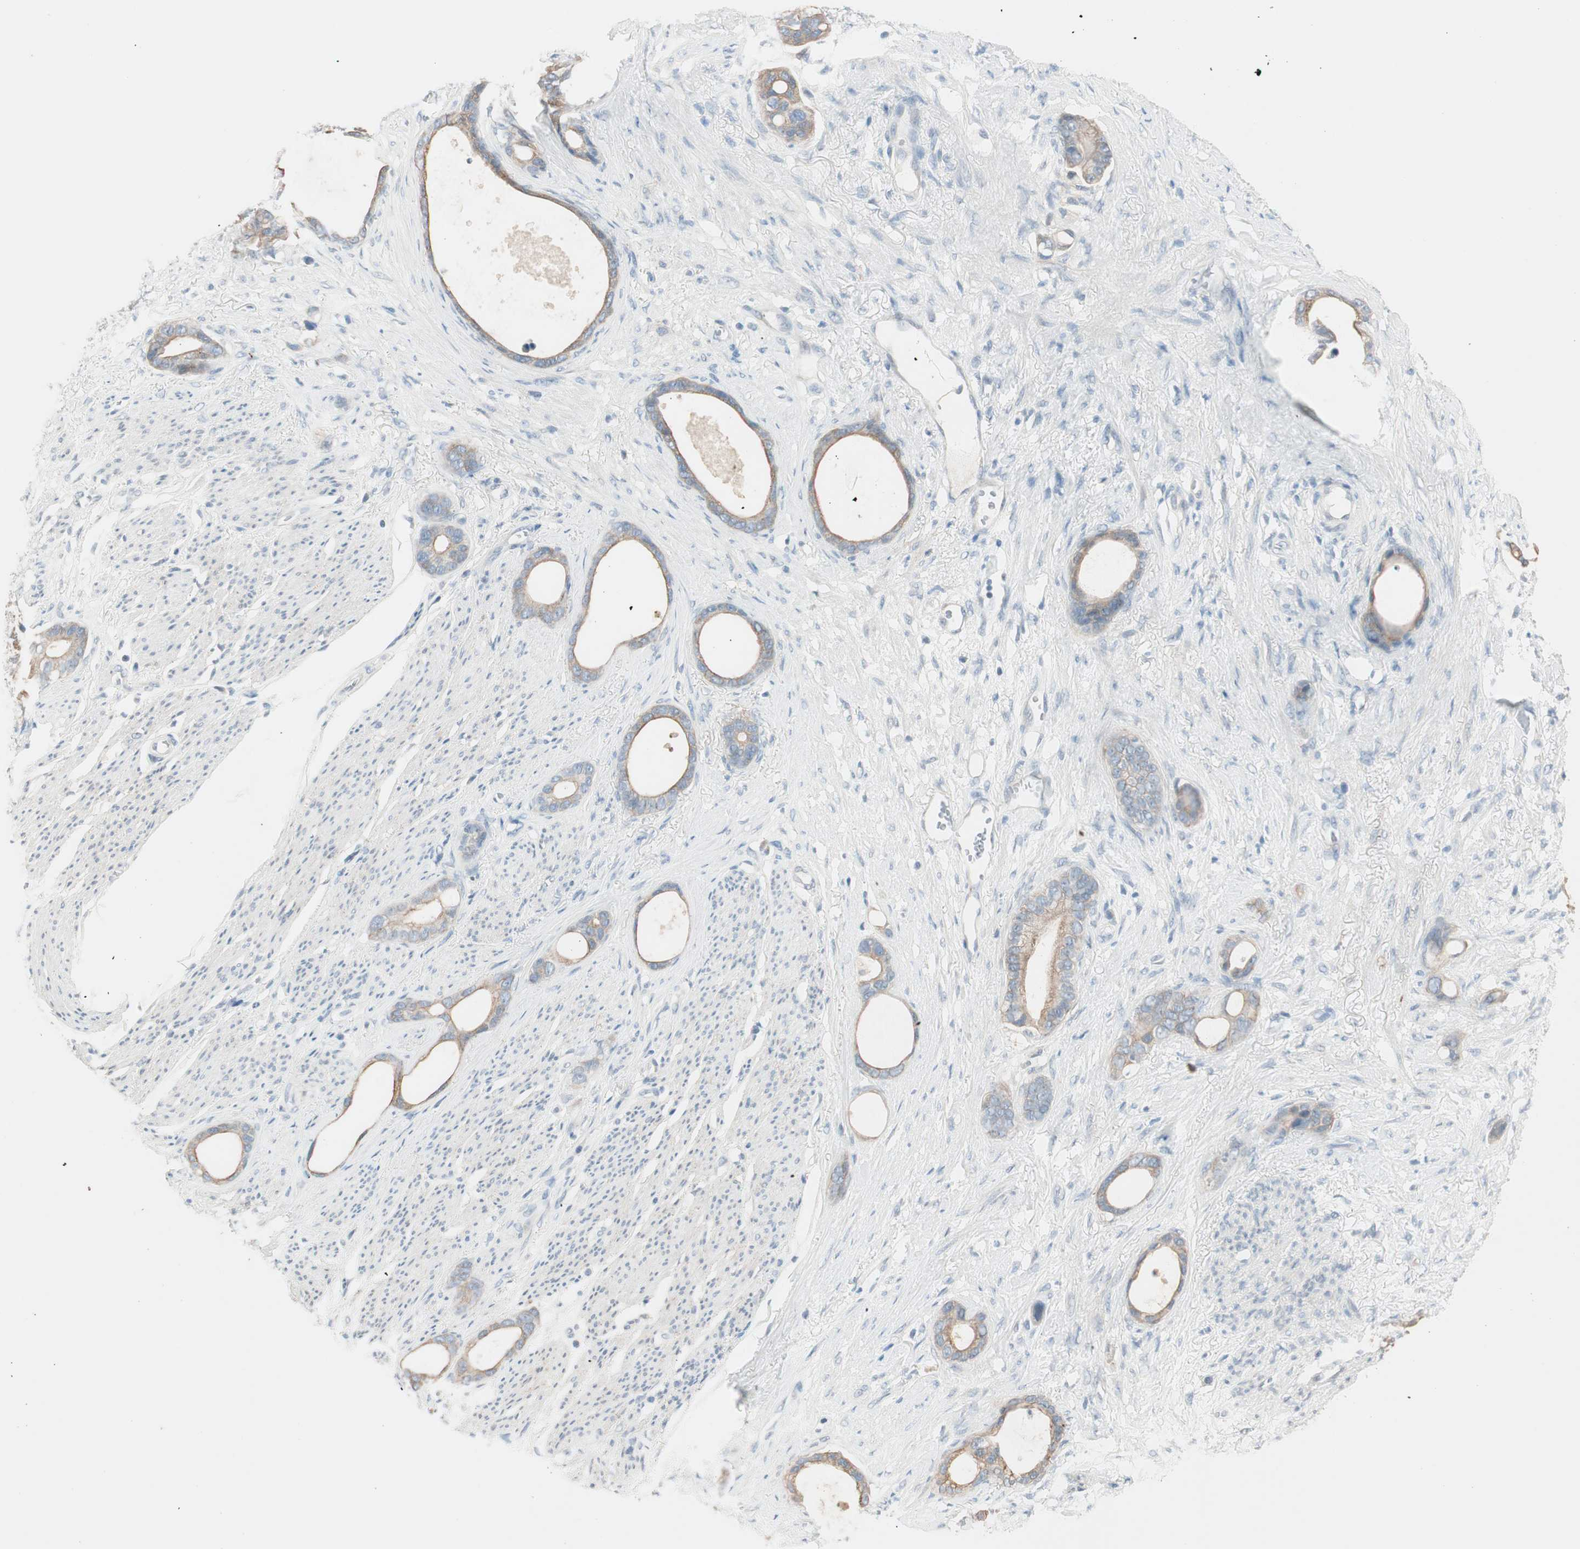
{"staining": {"intensity": "moderate", "quantity": ">75%", "location": "cytoplasmic/membranous"}, "tissue": "stomach cancer", "cell_type": "Tumor cells", "image_type": "cancer", "snomed": [{"axis": "morphology", "description": "Adenocarcinoma, NOS"}, {"axis": "topography", "description": "Stomach"}], "caption": "A histopathology image of human stomach adenocarcinoma stained for a protein shows moderate cytoplasmic/membranous brown staining in tumor cells.", "gene": "GNAO1", "patient": {"sex": "female", "age": 75}}